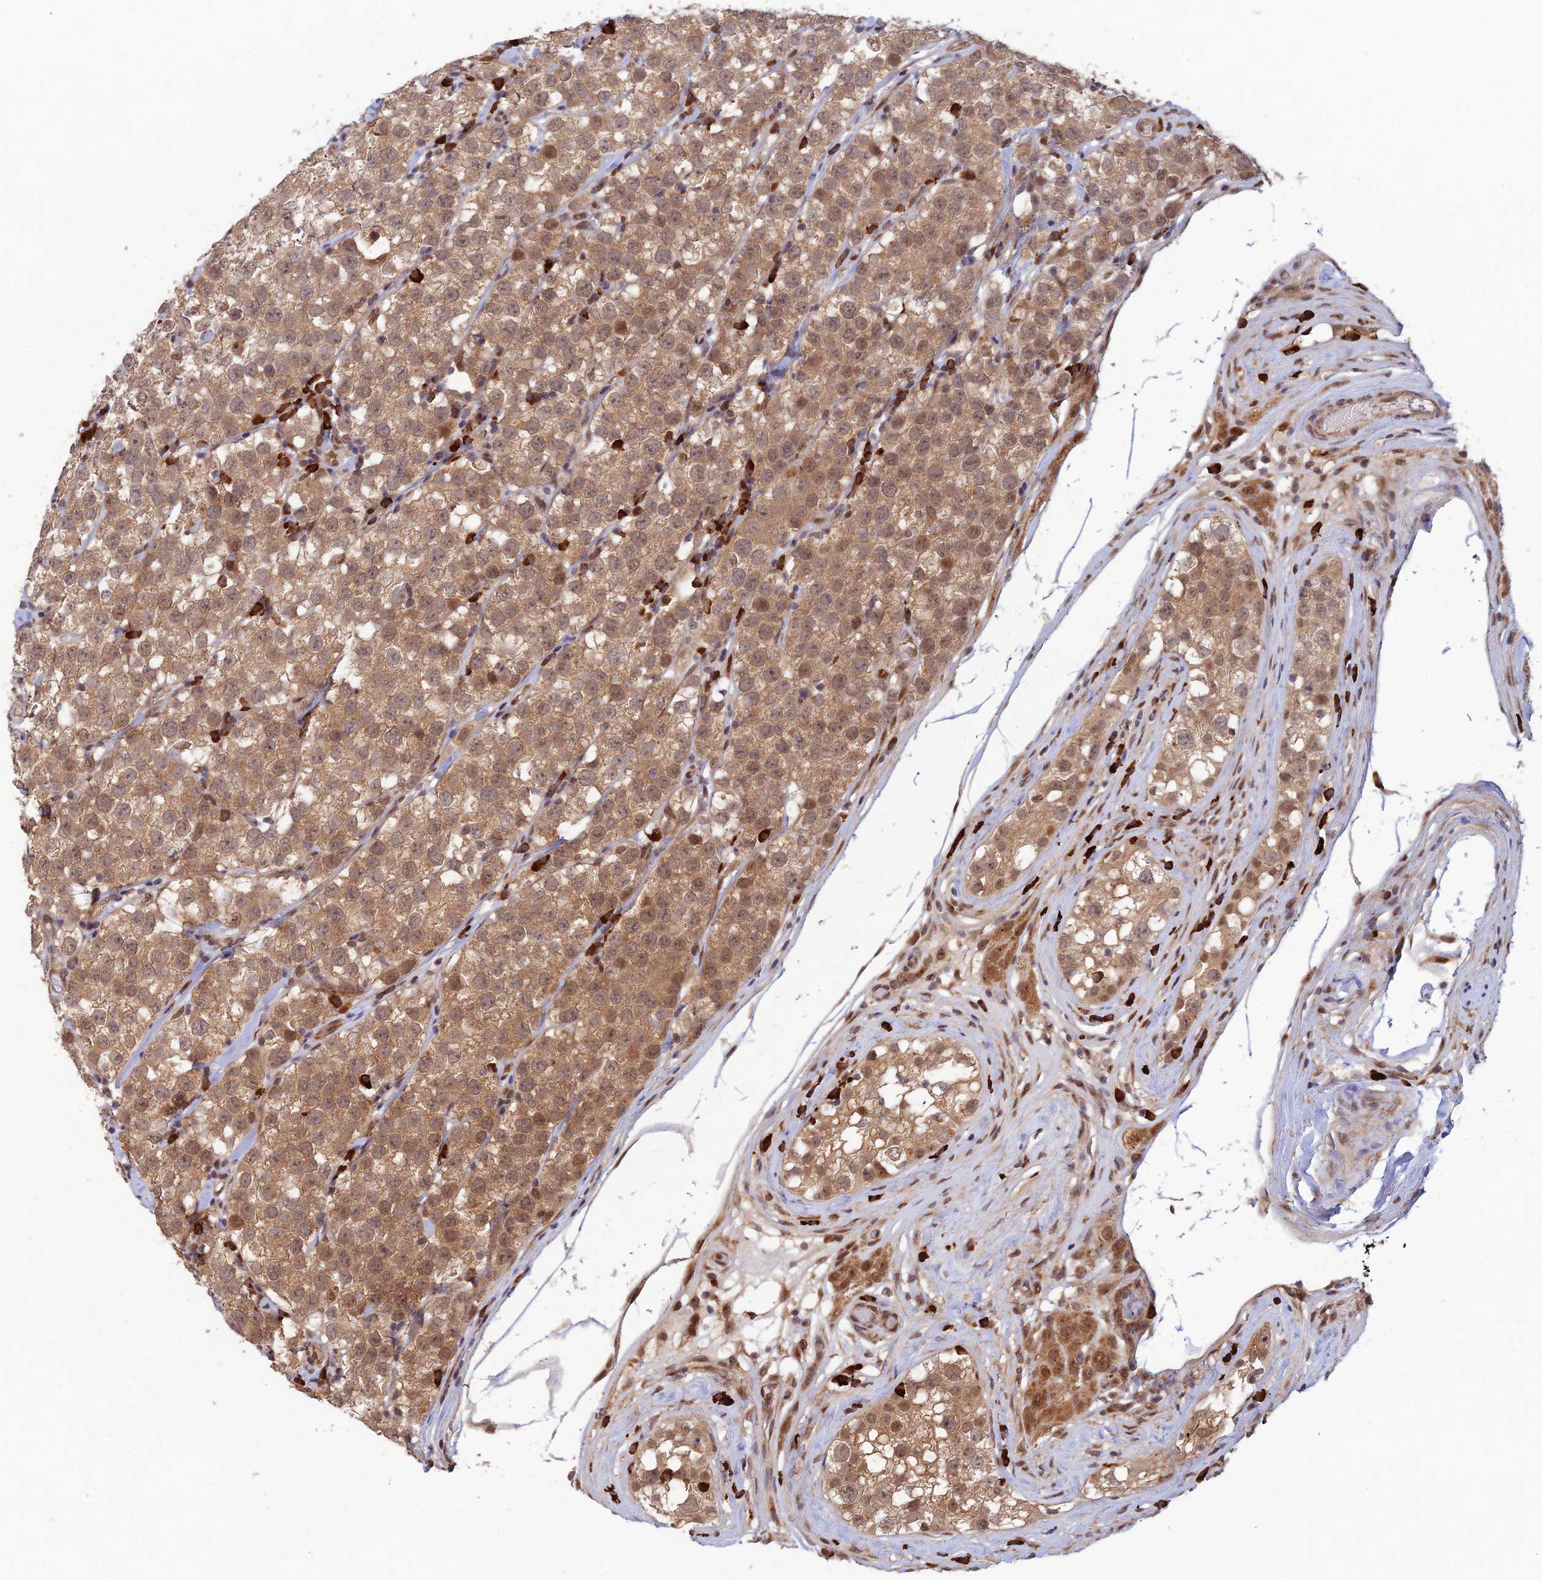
{"staining": {"intensity": "moderate", "quantity": ">75%", "location": "cytoplasmic/membranous,nuclear"}, "tissue": "testis cancer", "cell_type": "Tumor cells", "image_type": "cancer", "snomed": [{"axis": "morphology", "description": "Seminoma, NOS"}, {"axis": "topography", "description": "Testis"}], "caption": "Moderate cytoplasmic/membranous and nuclear protein staining is present in about >75% of tumor cells in seminoma (testis). (DAB IHC, brown staining for protein, blue staining for nuclei).", "gene": "ZNF565", "patient": {"sex": "male", "age": 34}}